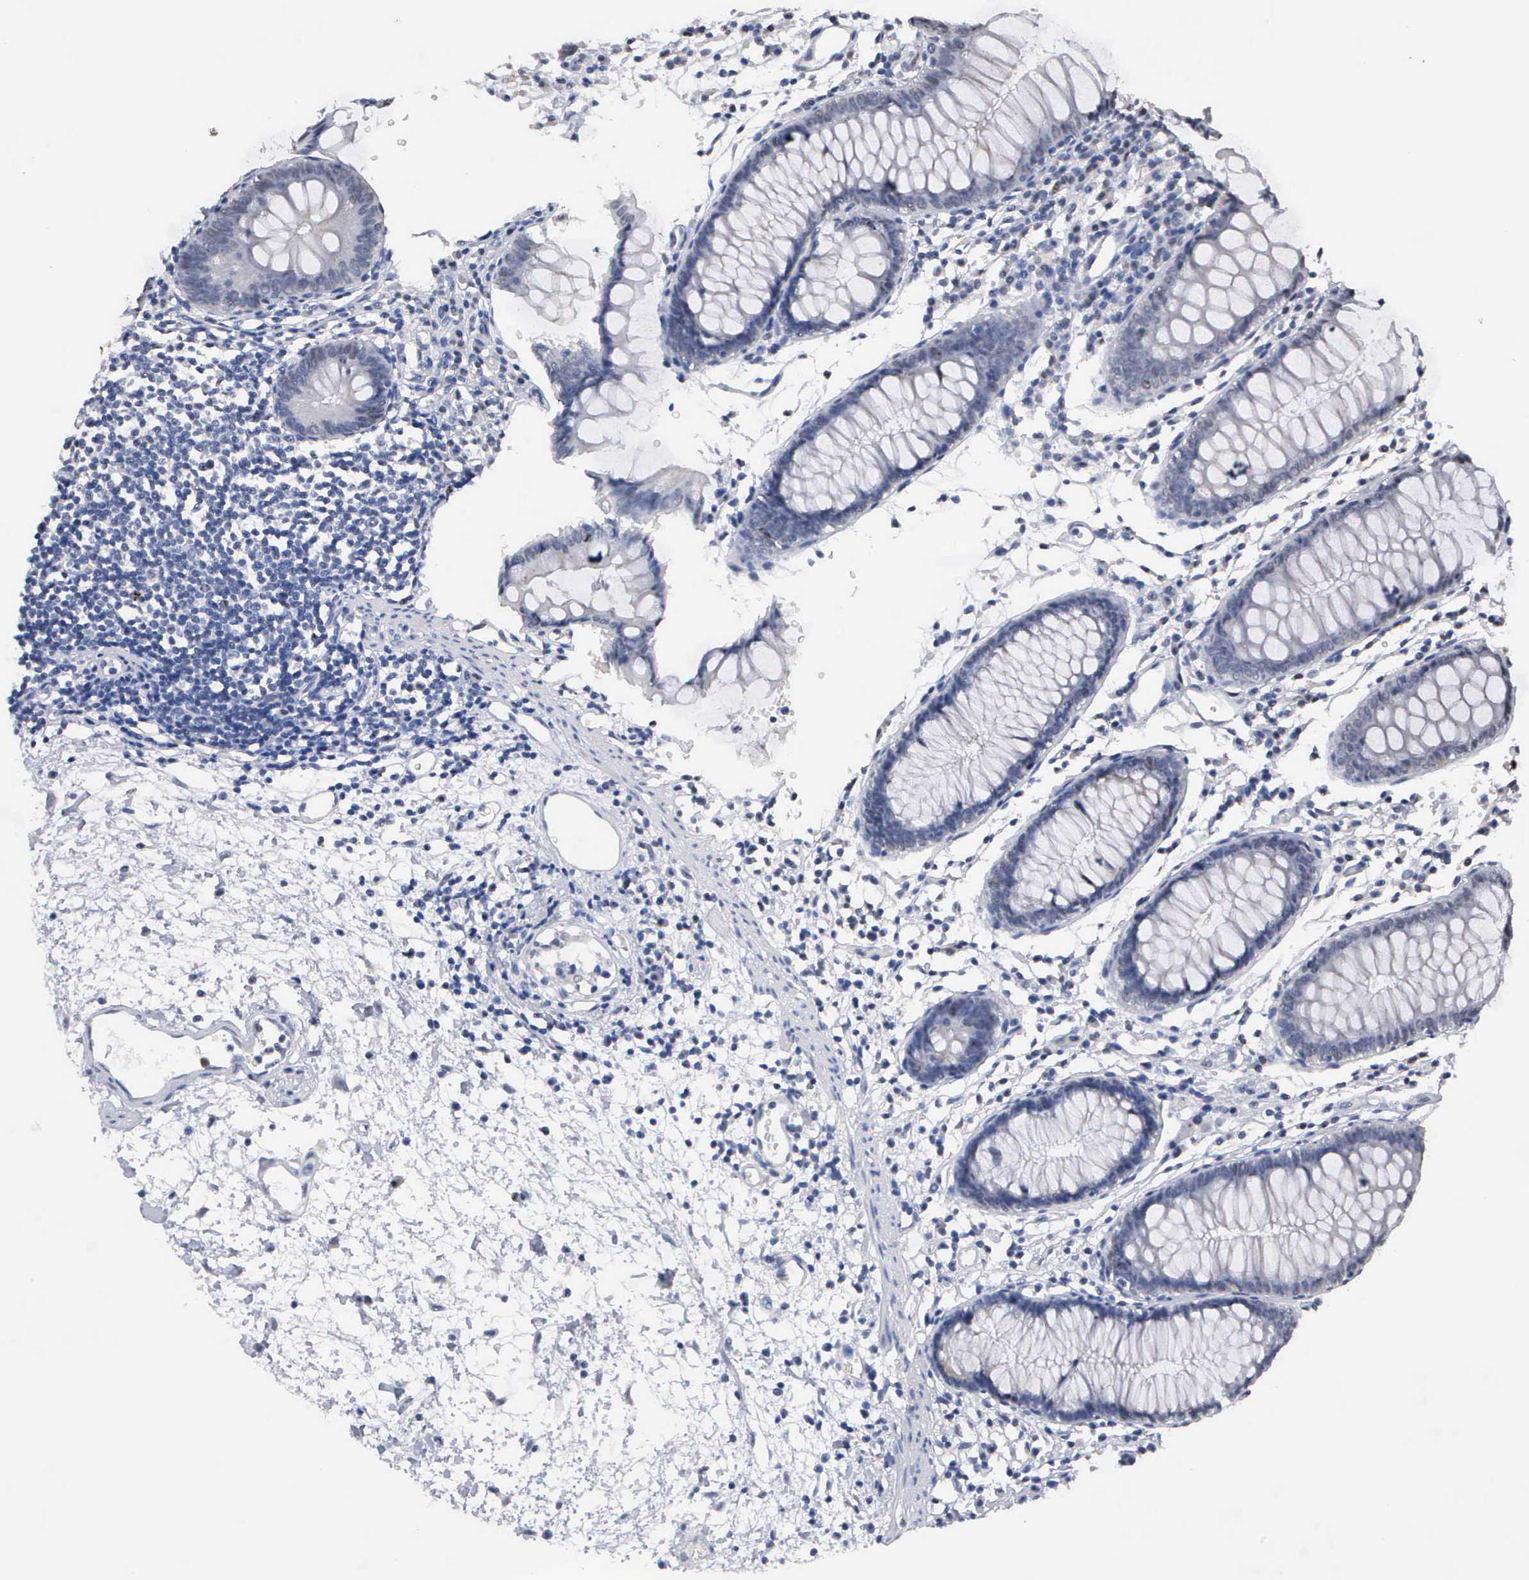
{"staining": {"intensity": "negative", "quantity": "none", "location": "none"}, "tissue": "colon", "cell_type": "Endothelial cells", "image_type": "normal", "snomed": [{"axis": "morphology", "description": "Normal tissue, NOS"}, {"axis": "topography", "description": "Colon"}], "caption": "Human colon stained for a protein using immunohistochemistry (IHC) reveals no positivity in endothelial cells.", "gene": "KDM6A", "patient": {"sex": "female", "age": 55}}